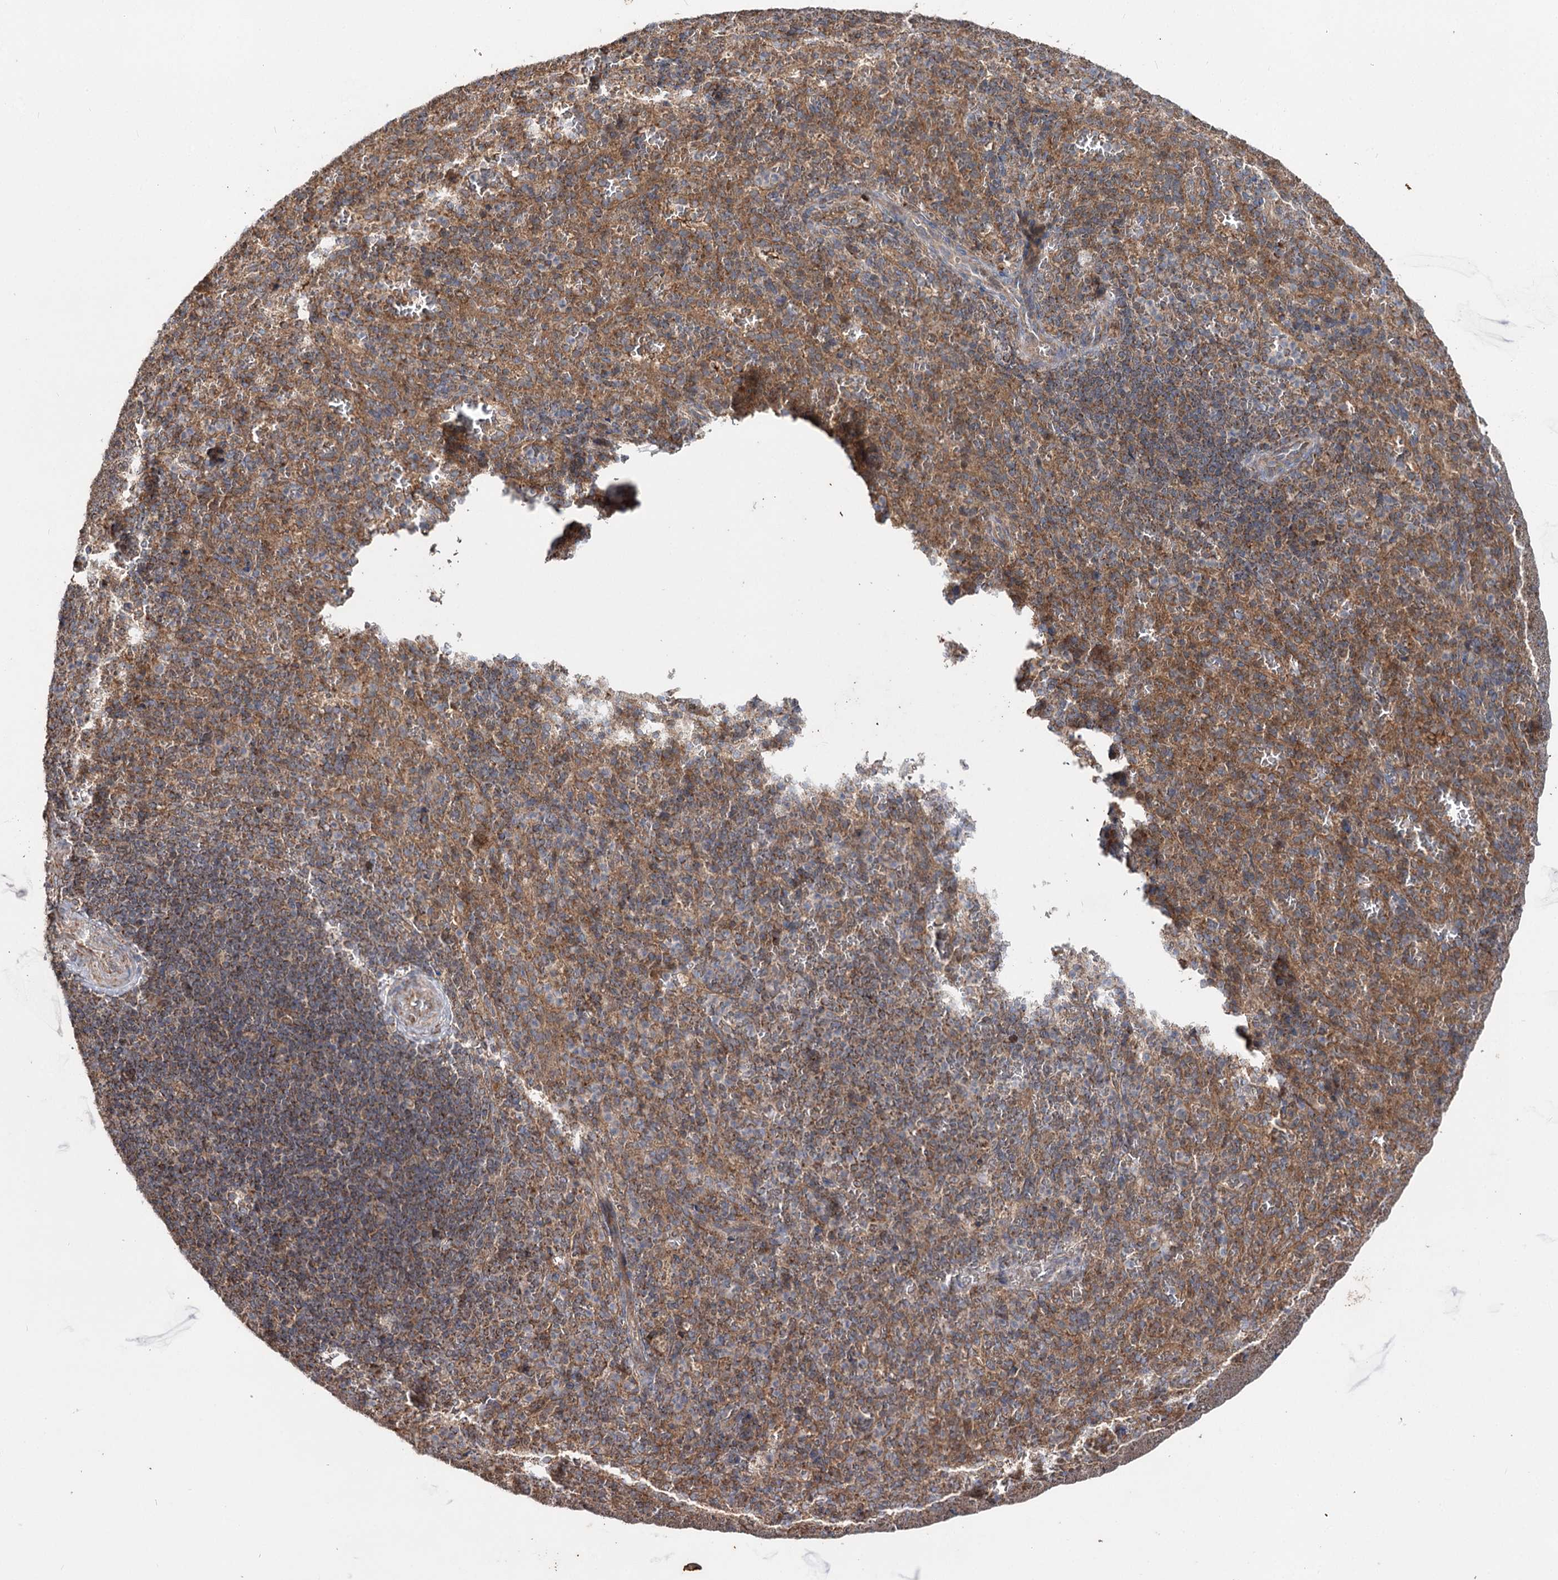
{"staining": {"intensity": "moderate", "quantity": "25%-75%", "location": "cytoplasmic/membranous"}, "tissue": "spleen", "cell_type": "Cells in red pulp", "image_type": "normal", "snomed": [{"axis": "morphology", "description": "Normal tissue, NOS"}, {"axis": "topography", "description": "Spleen"}], "caption": "Moderate cytoplasmic/membranous staining for a protein is appreciated in approximately 25%-75% of cells in red pulp of unremarkable spleen using immunohistochemistry (IHC).", "gene": "MINDY3", "patient": {"sex": "female", "age": 21}}